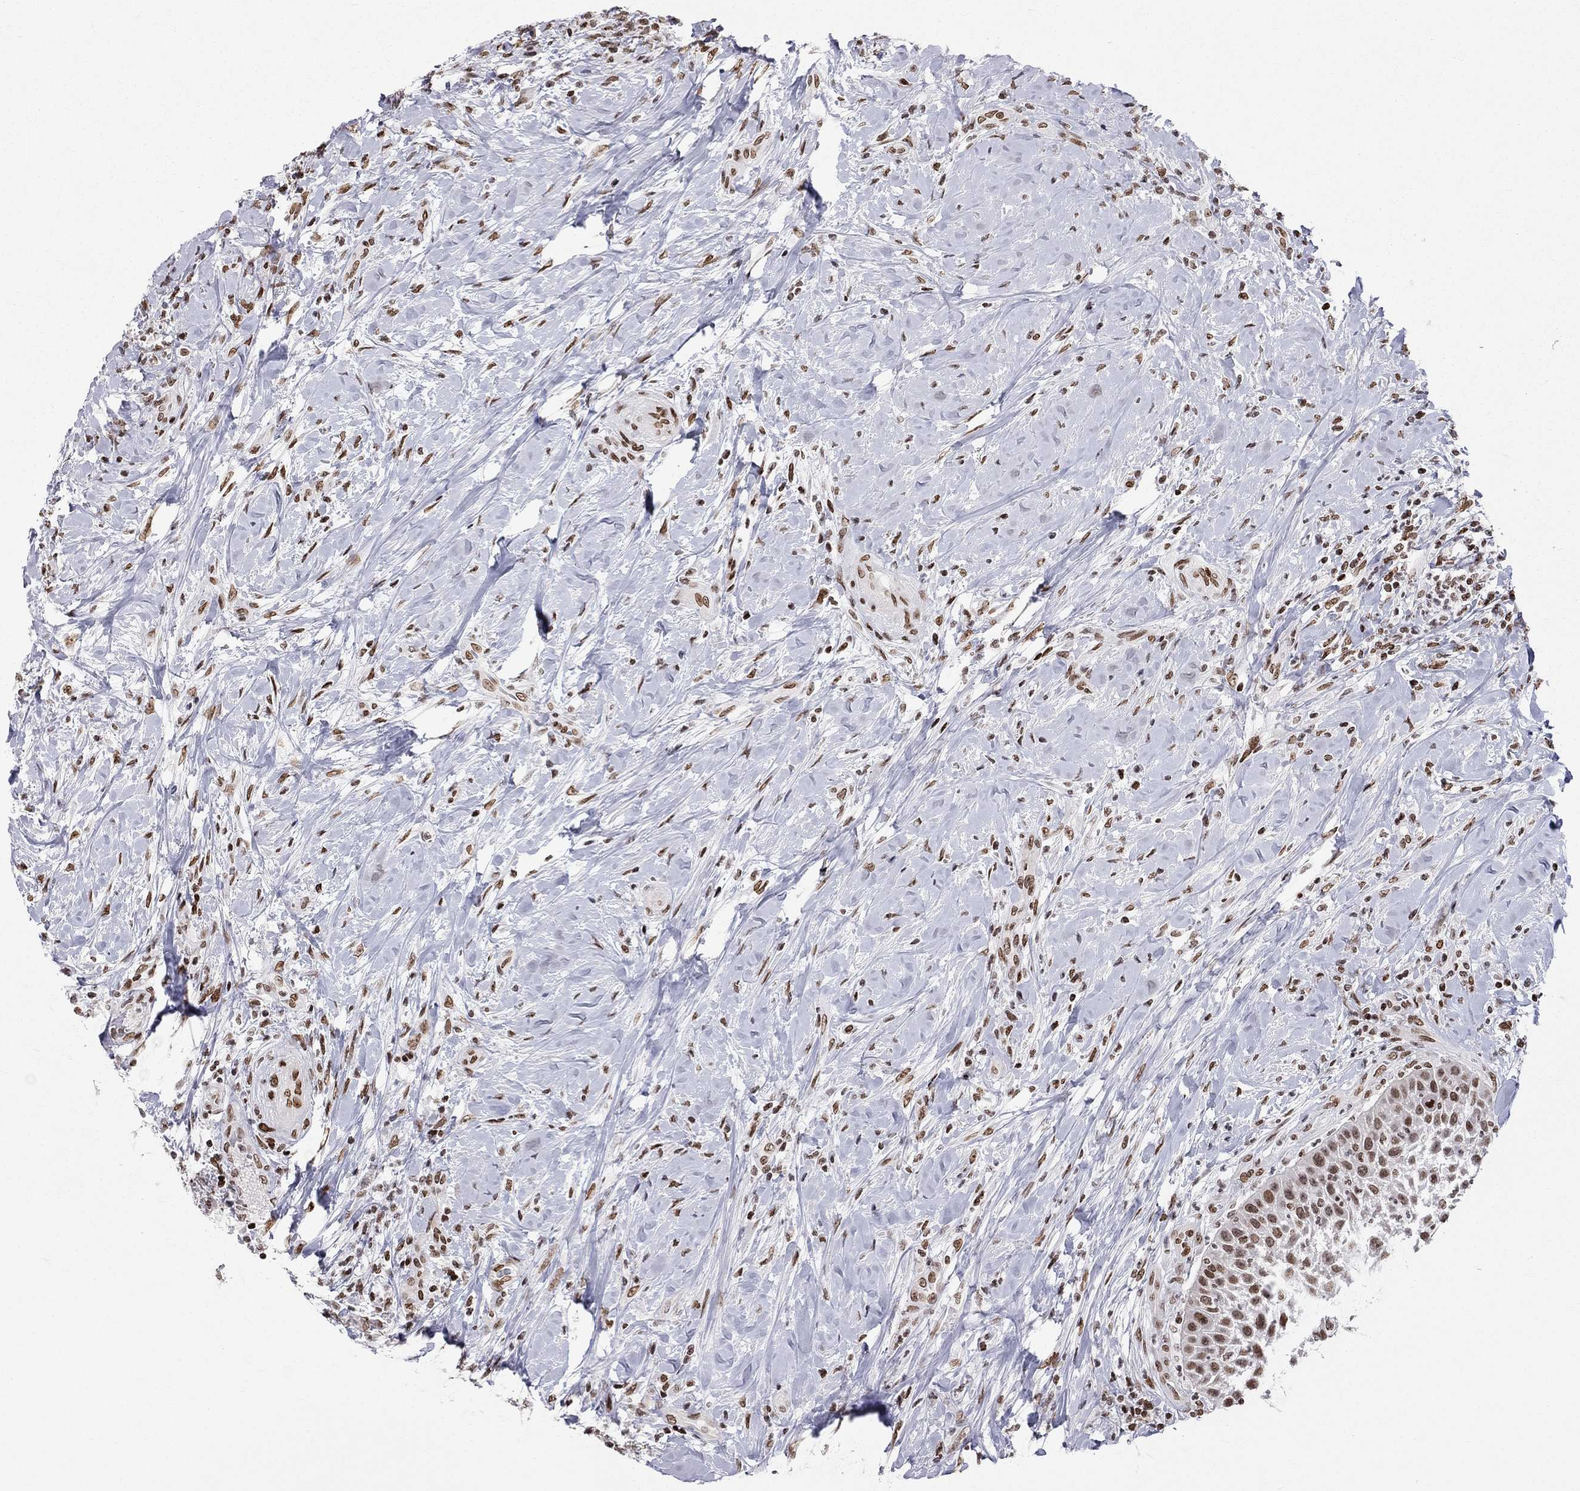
{"staining": {"intensity": "moderate", "quantity": "<25%", "location": "nuclear"}, "tissue": "head and neck cancer", "cell_type": "Tumor cells", "image_type": "cancer", "snomed": [{"axis": "morphology", "description": "Squamous cell carcinoma, NOS"}, {"axis": "topography", "description": "Head-Neck"}], "caption": "Protein staining displays moderate nuclear staining in approximately <25% of tumor cells in head and neck squamous cell carcinoma.", "gene": "H2AX", "patient": {"sex": "male", "age": 69}}